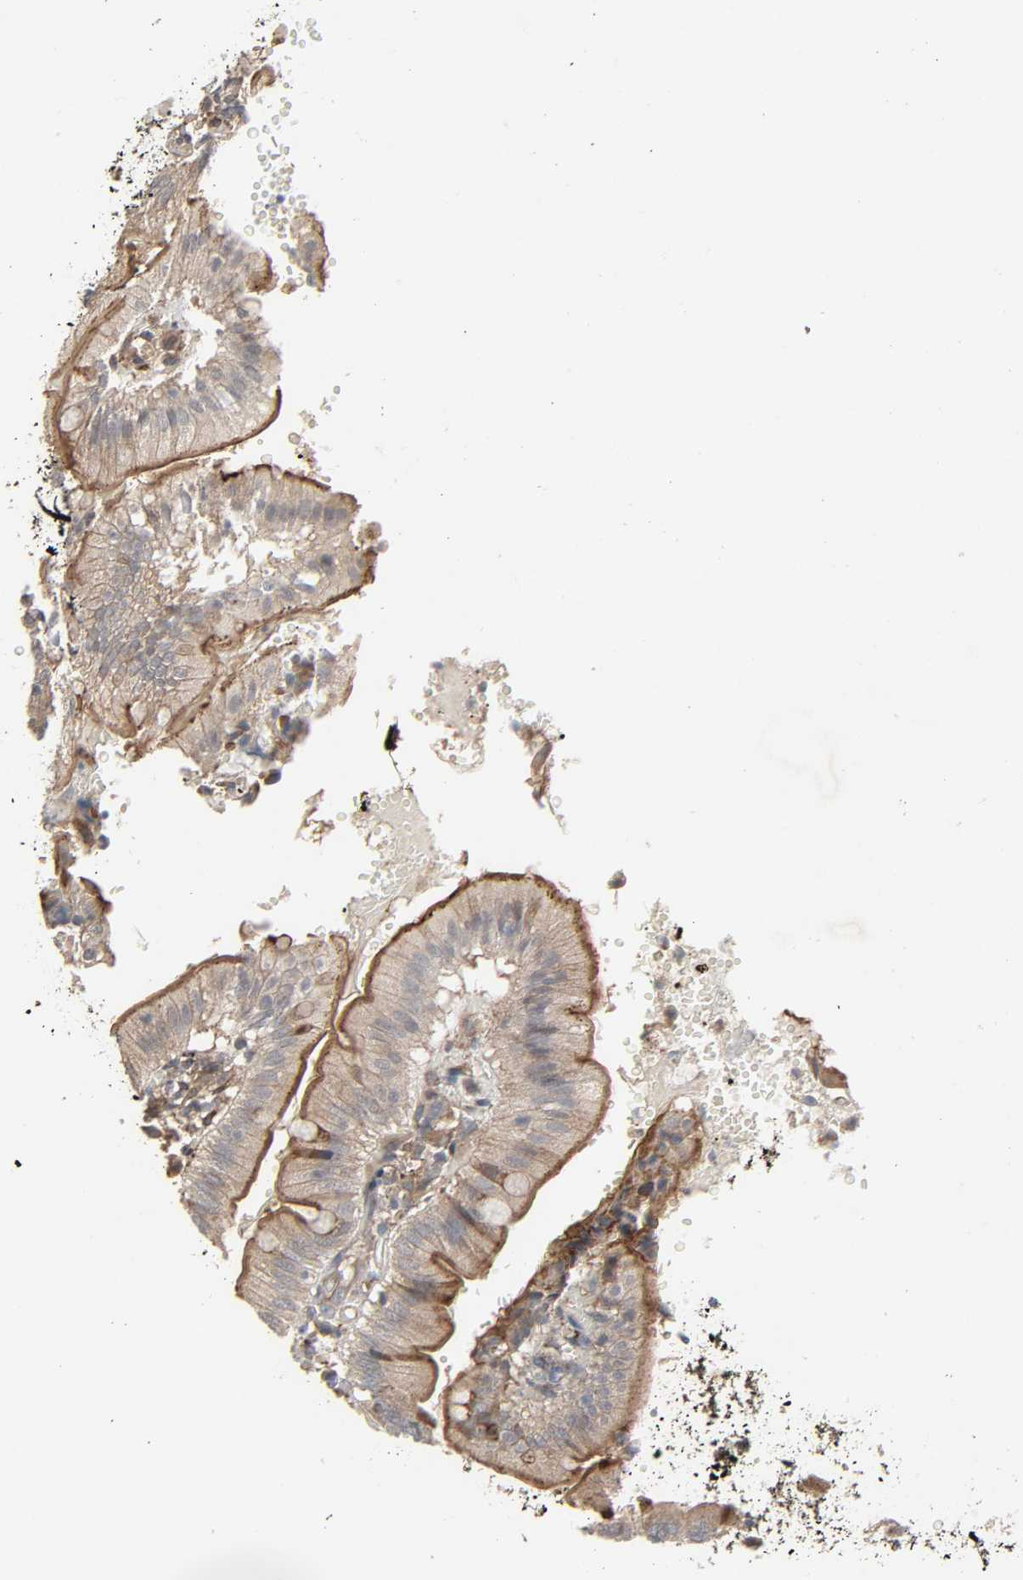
{"staining": {"intensity": "moderate", "quantity": ">75%", "location": "cytoplasmic/membranous"}, "tissue": "small intestine", "cell_type": "Glandular cells", "image_type": "normal", "snomed": [{"axis": "morphology", "description": "Normal tissue, NOS"}, {"axis": "topography", "description": "Small intestine"}], "caption": "Immunohistochemistry micrograph of normal small intestine stained for a protein (brown), which demonstrates medium levels of moderate cytoplasmic/membranous staining in approximately >75% of glandular cells.", "gene": "ADCY4", "patient": {"sex": "male", "age": 71}}